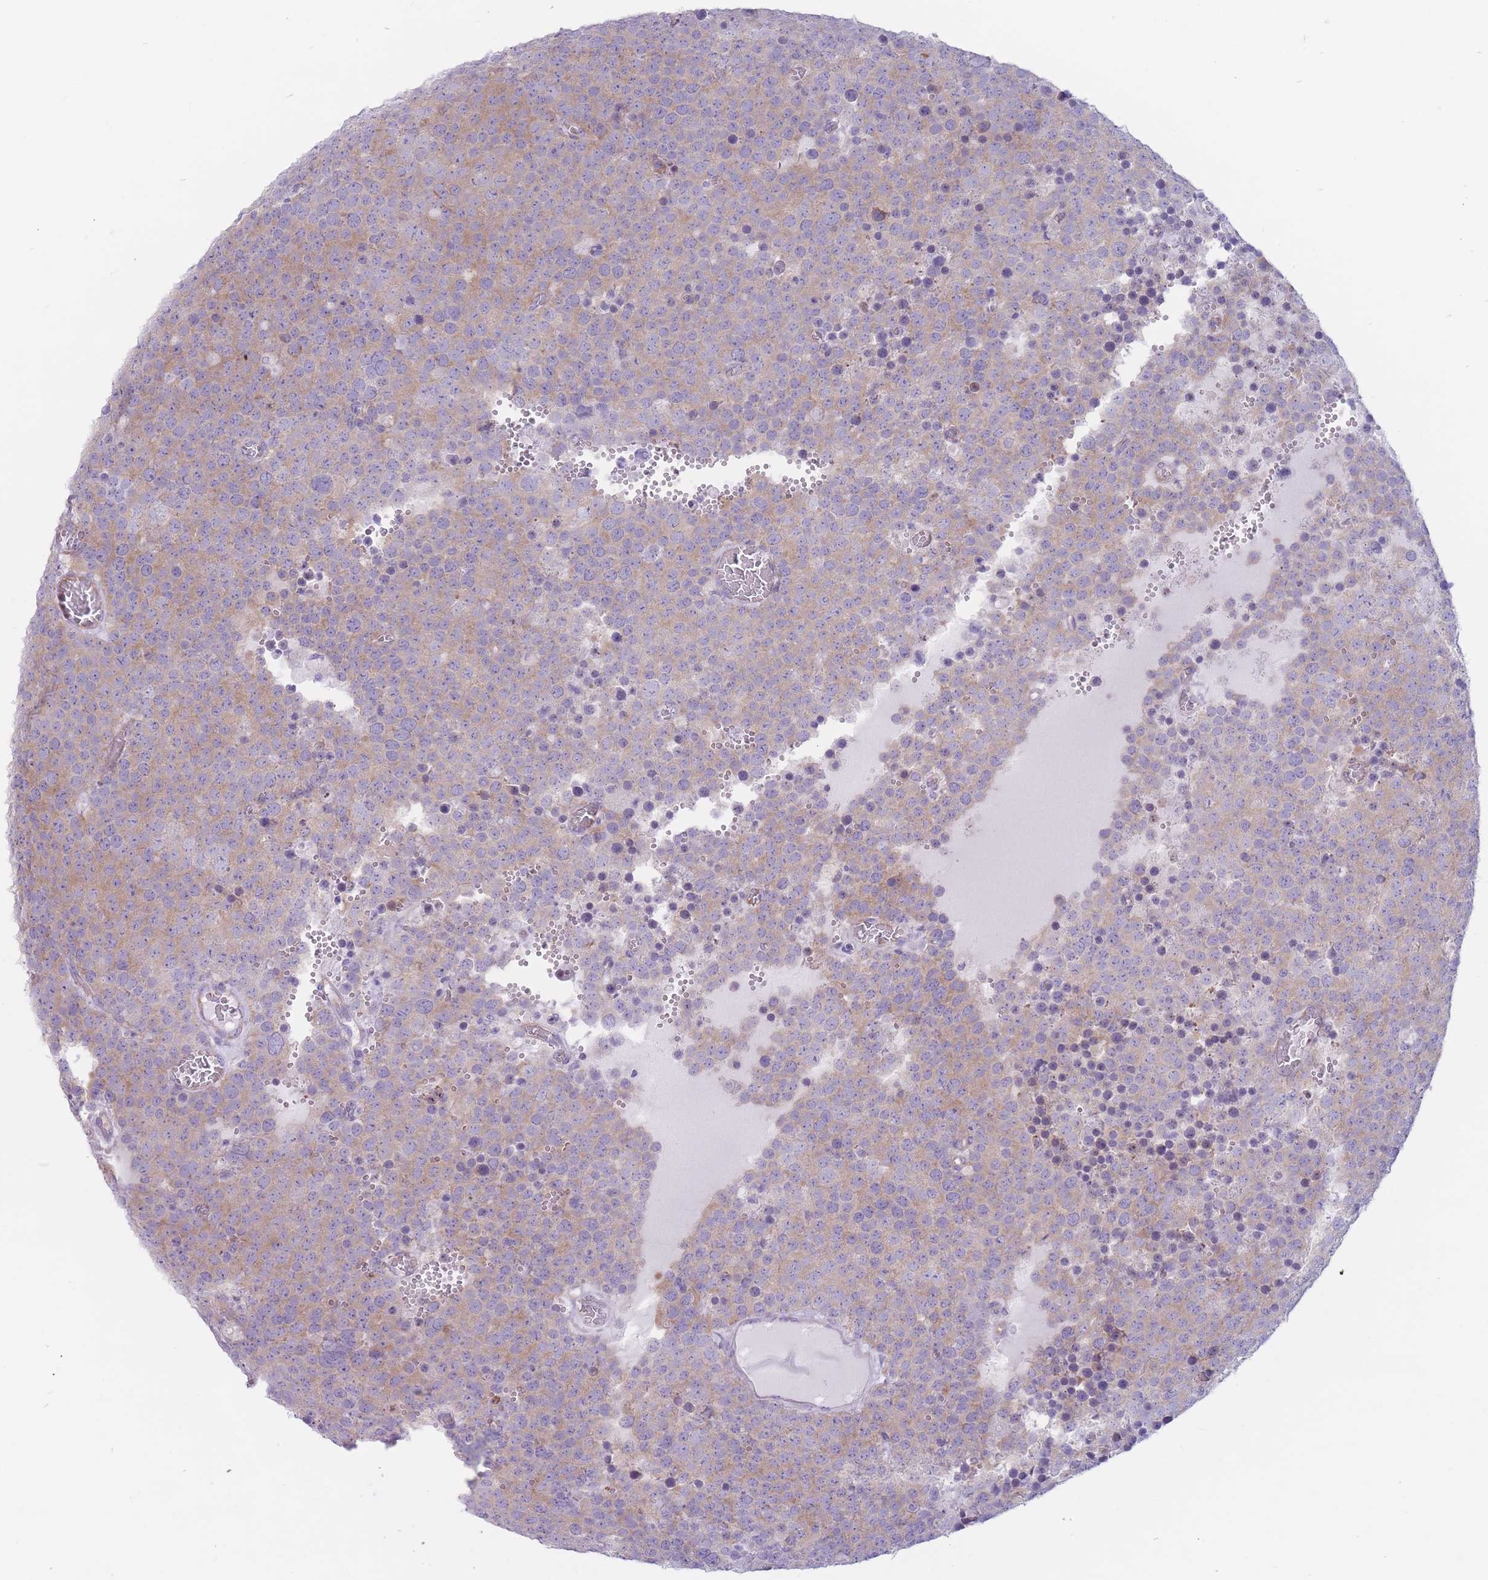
{"staining": {"intensity": "weak", "quantity": ">75%", "location": "cytoplasmic/membranous"}, "tissue": "testis cancer", "cell_type": "Tumor cells", "image_type": "cancer", "snomed": [{"axis": "morphology", "description": "Normal tissue, NOS"}, {"axis": "morphology", "description": "Seminoma, NOS"}, {"axis": "topography", "description": "Testis"}], "caption": "The image demonstrates staining of seminoma (testis), revealing weak cytoplasmic/membranous protein positivity (brown color) within tumor cells. (DAB (3,3'-diaminobenzidine) IHC with brightfield microscopy, high magnification).", "gene": "RPL18", "patient": {"sex": "male", "age": 71}}